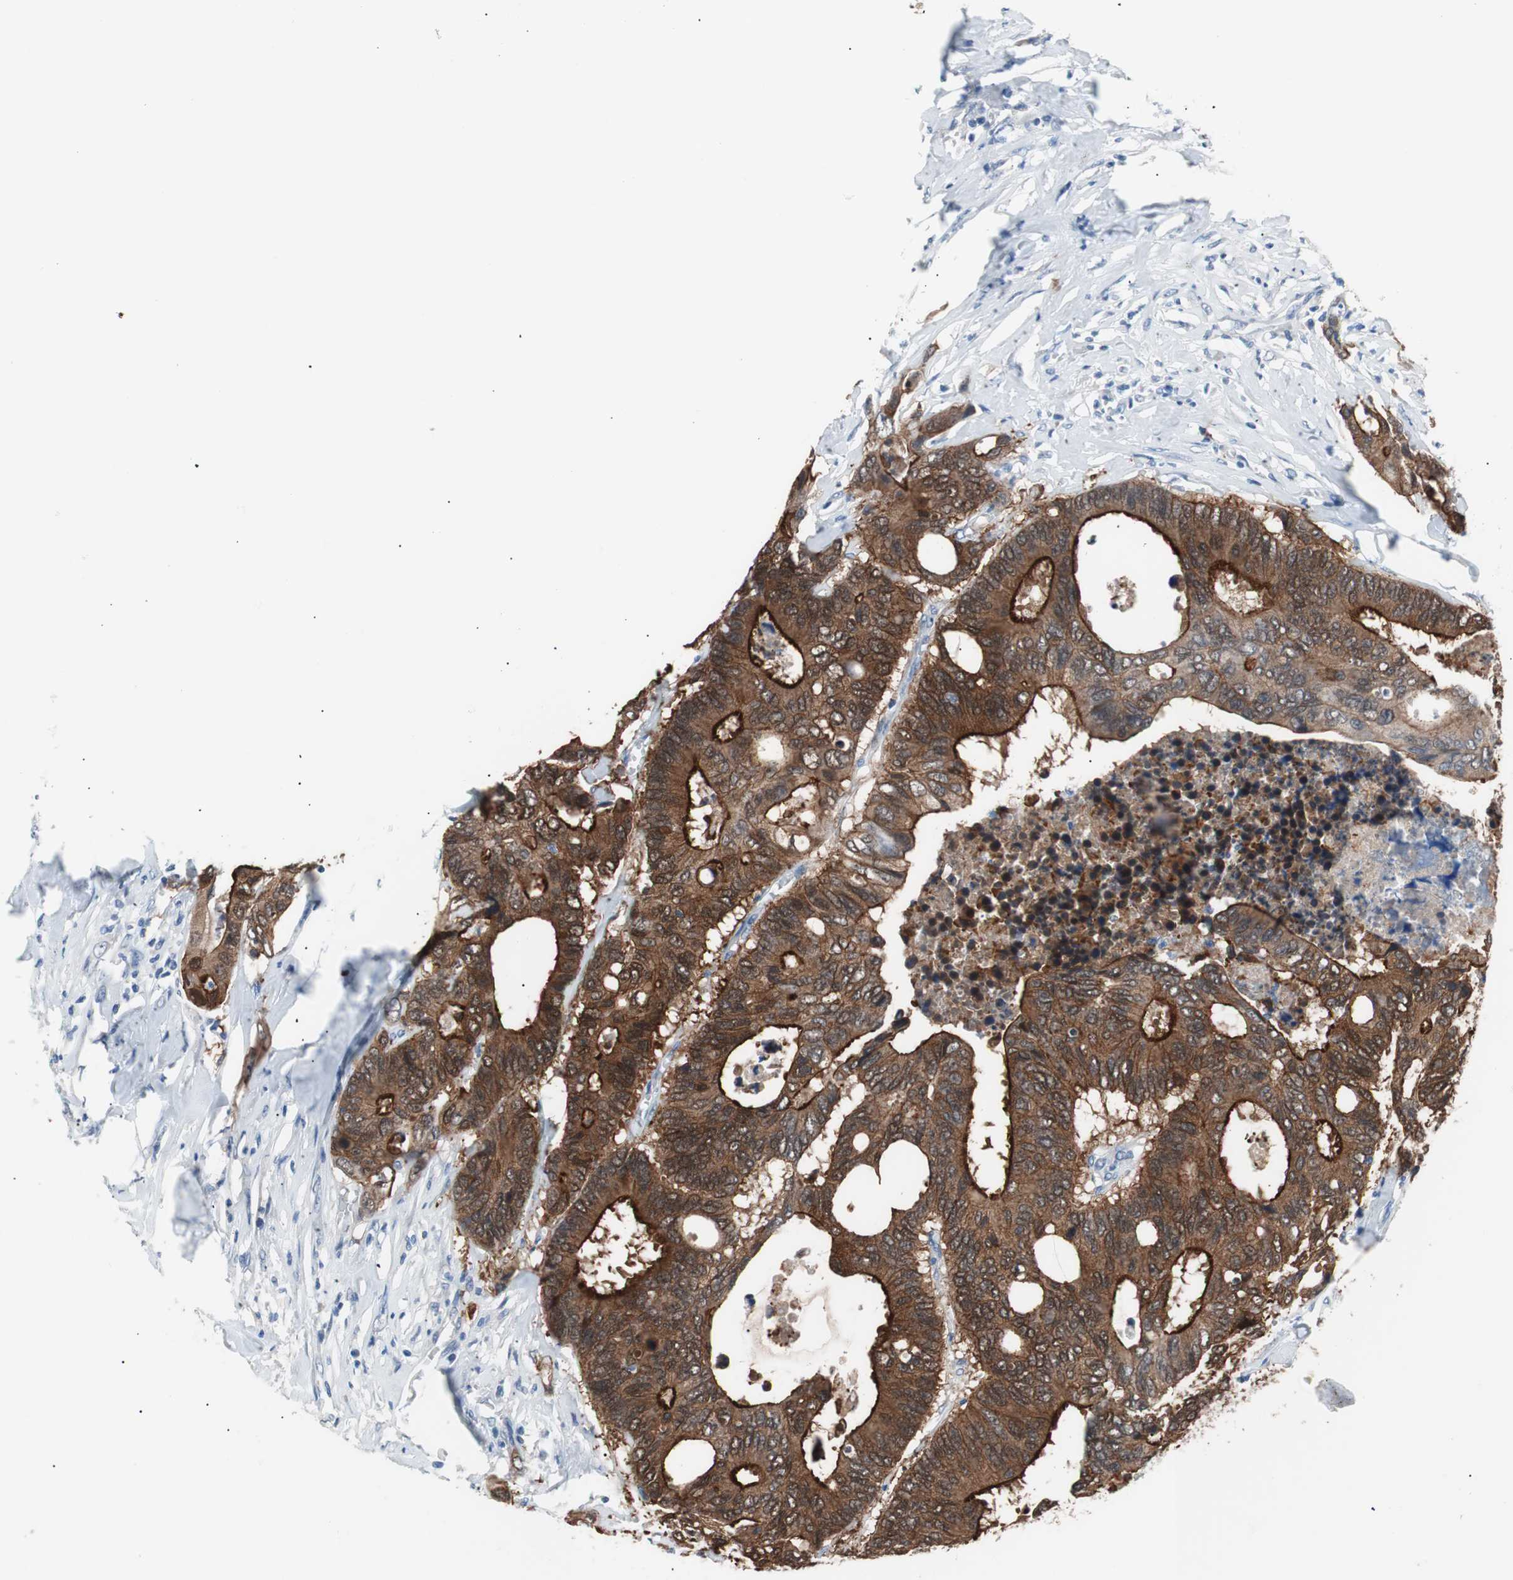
{"staining": {"intensity": "strong", "quantity": ">75%", "location": "cytoplasmic/membranous,nuclear"}, "tissue": "colorectal cancer", "cell_type": "Tumor cells", "image_type": "cancer", "snomed": [{"axis": "morphology", "description": "Adenocarcinoma, NOS"}, {"axis": "topography", "description": "Rectum"}], "caption": "Colorectal cancer tissue displays strong cytoplasmic/membranous and nuclear staining in approximately >75% of tumor cells", "gene": "VIL1", "patient": {"sex": "male", "age": 55}}